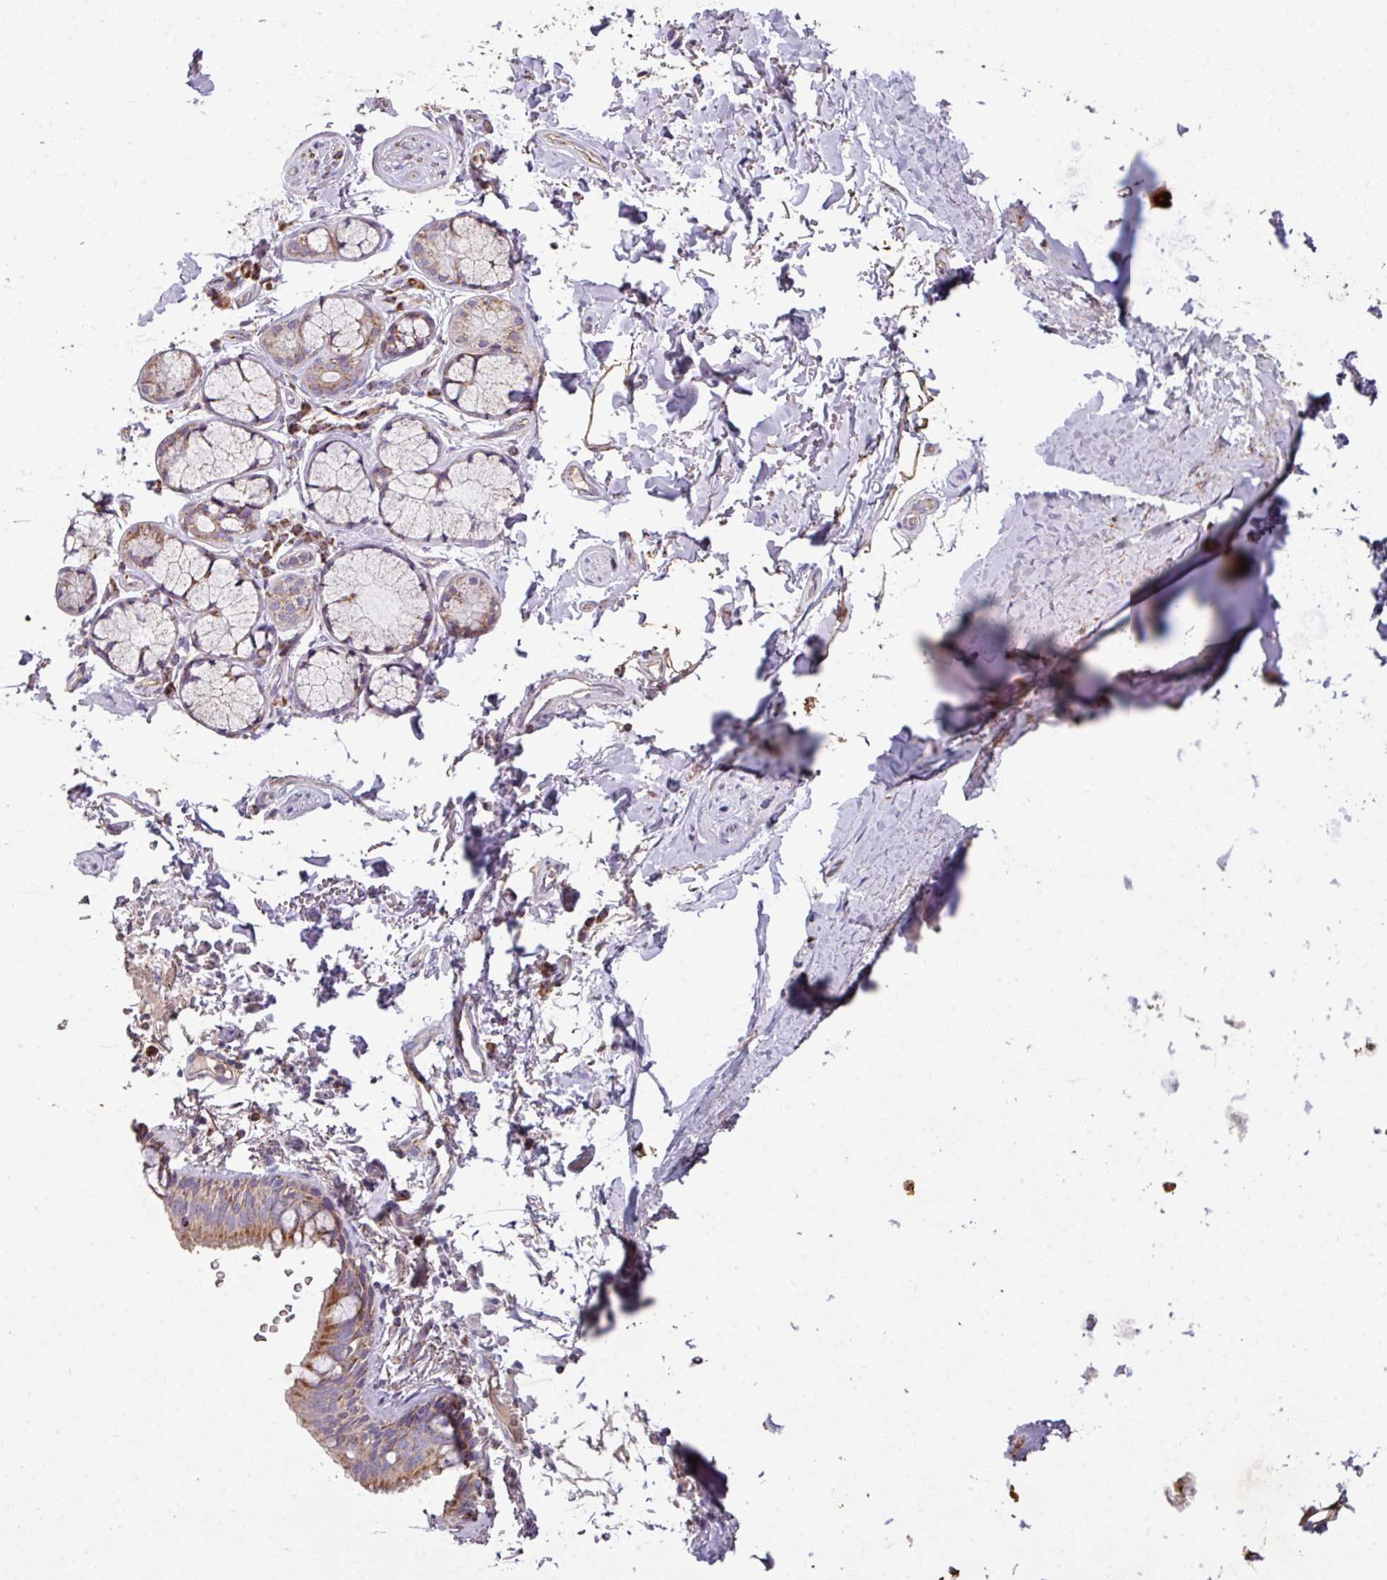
{"staining": {"intensity": "moderate", "quantity": ">75%", "location": "cytoplasmic/membranous"}, "tissue": "bronchus", "cell_type": "Respiratory epithelial cells", "image_type": "normal", "snomed": [{"axis": "morphology", "description": "Normal tissue, NOS"}, {"axis": "topography", "description": "Bronchus"}], "caption": "Immunohistochemical staining of unremarkable bronchus displays medium levels of moderate cytoplasmic/membranous positivity in approximately >75% of respiratory epithelial cells.", "gene": "ENSG00000260170", "patient": {"sex": "male", "age": 70}}